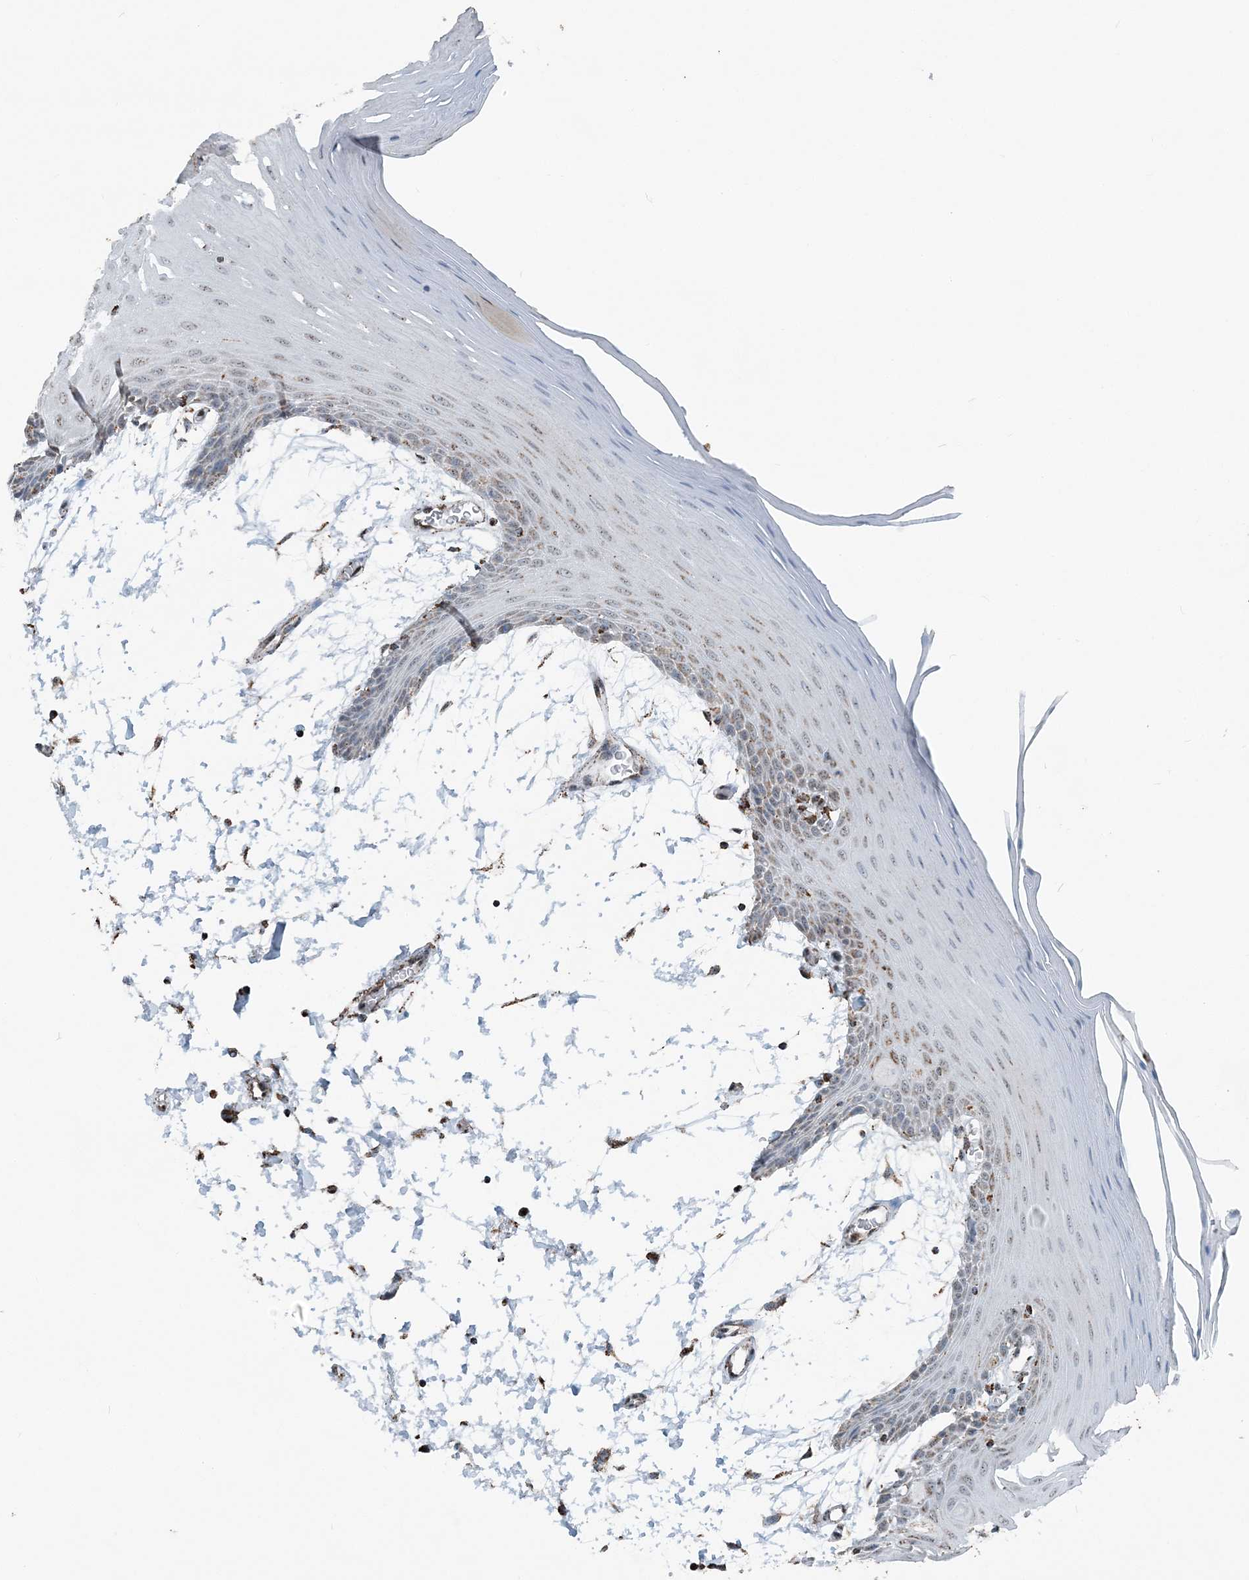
{"staining": {"intensity": "strong", "quantity": "25%-75%", "location": "cytoplasmic/membranous"}, "tissue": "oral mucosa", "cell_type": "Squamous epithelial cells", "image_type": "normal", "snomed": [{"axis": "morphology", "description": "Normal tissue, NOS"}, {"axis": "topography", "description": "Skeletal muscle"}, {"axis": "topography", "description": "Oral tissue"}, {"axis": "topography", "description": "Salivary gland"}, {"axis": "topography", "description": "Peripheral nerve tissue"}], "caption": "The immunohistochemical stain highlights strong cytoplasmic/membranous staining in squamous epithelial cells of normal oral mucosa. (DAB (3,3'-diaminobenzidine) = brown stain, brightfield microscopy at high magnification).", "gene": "SUCLG1", "patient": {"sex": "male", "age": 54}}